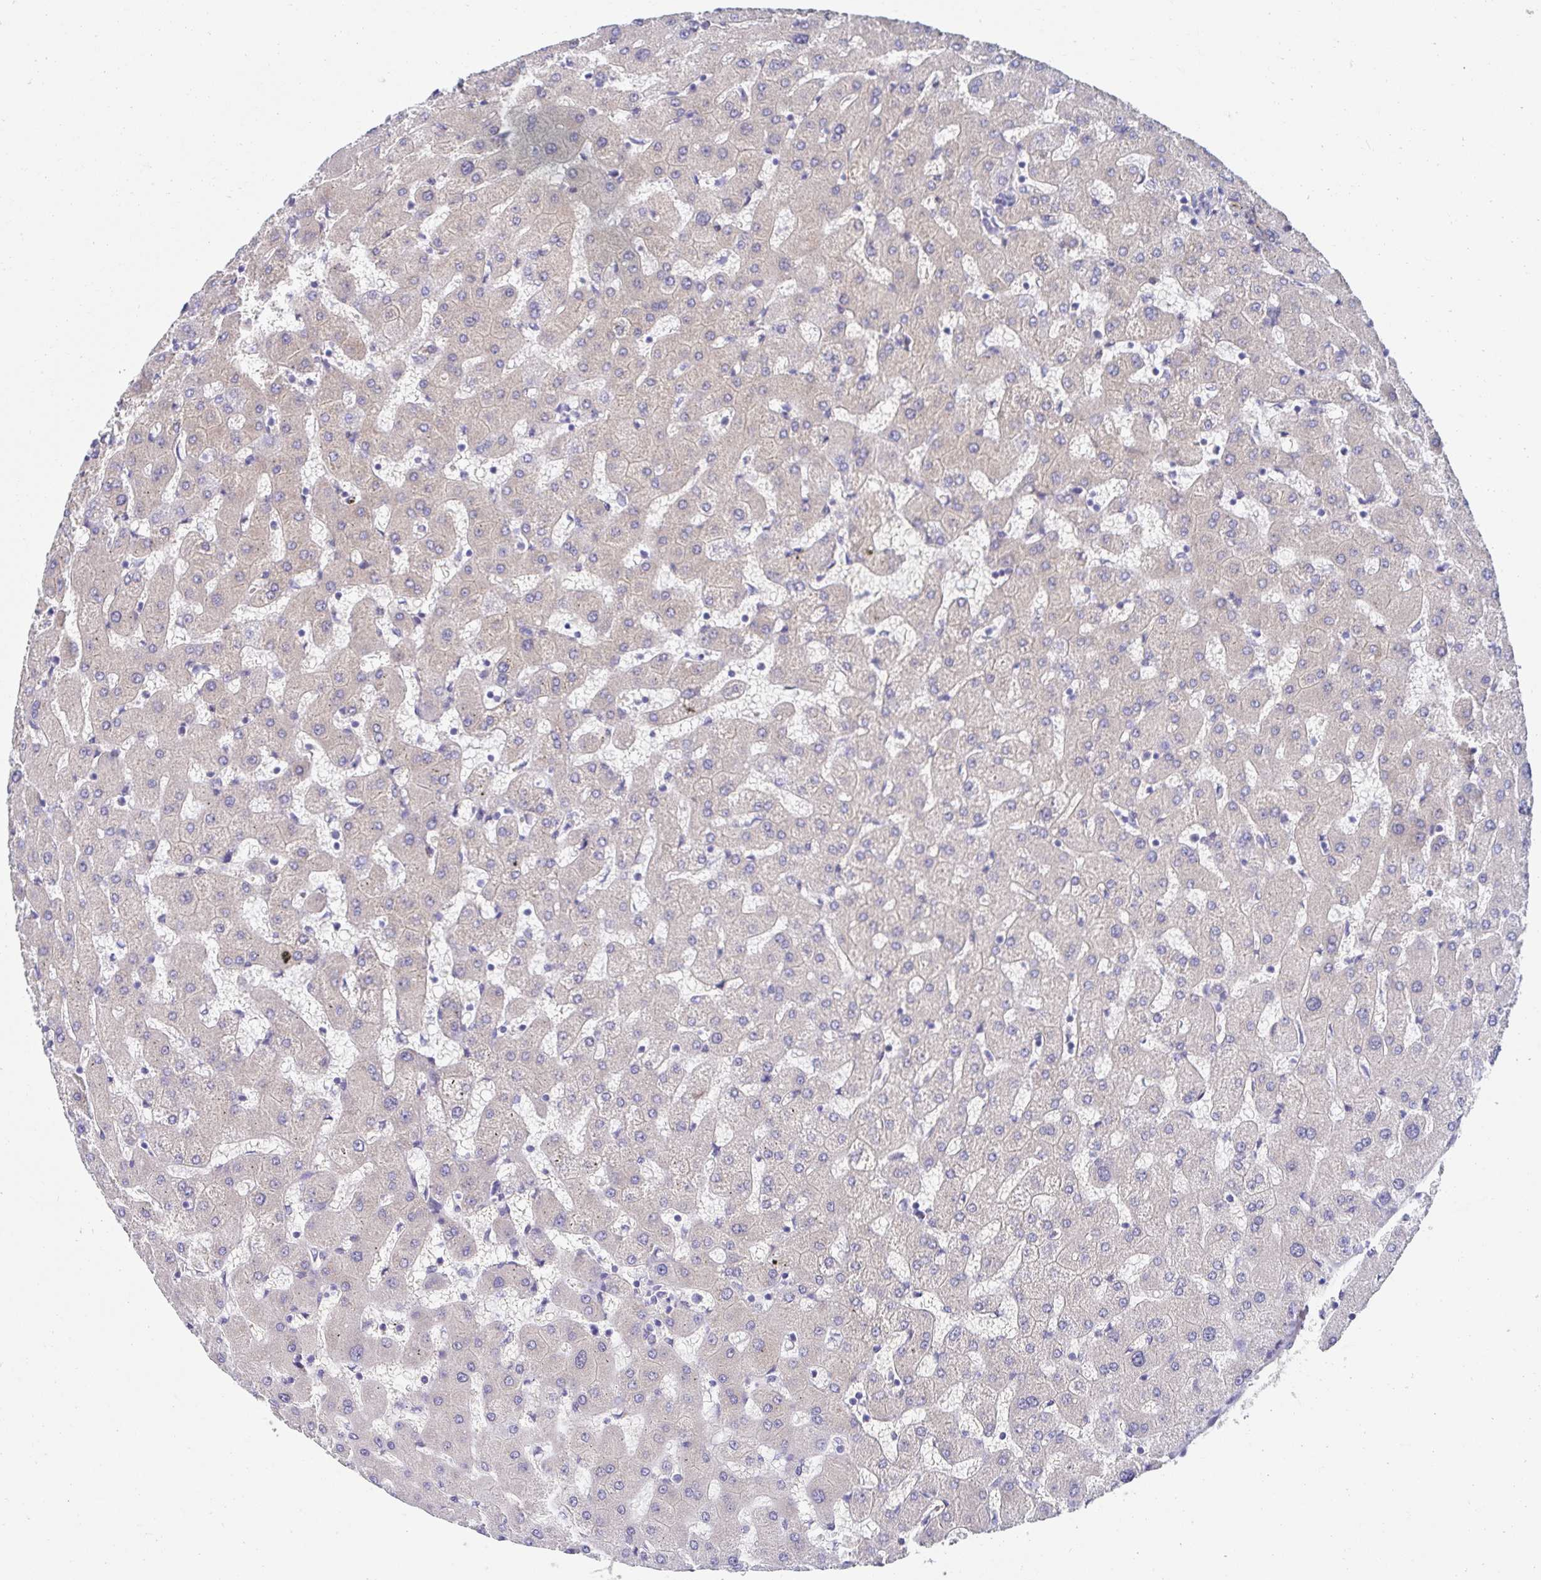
{"staining": {"intensity": "moderate", "quantity": ">75%", "location": "cytoplasmic/membranous"}, "tissue": "liver", "cell_type": "Cholangiocytes", "image_type": "normal", "snomed": [{"axis": "morphology", "description": "Normal tissue, NOS"}, {"axis": "topography", "description": "Liver"}], "caption": "High-power microscopy captured an IHC image of unremarkable liver, revealing moderate cytoplasmic/membranous expression in approximately >75% of cholangiocytes. Using DAB (3,3'-diaminobenzidine) (brown) and hematoxylin (blue) stains, captured at high magnification using brightfield microscopy.", "gene": "CTTN", "patient": {"sex": "female", "age": 63}}